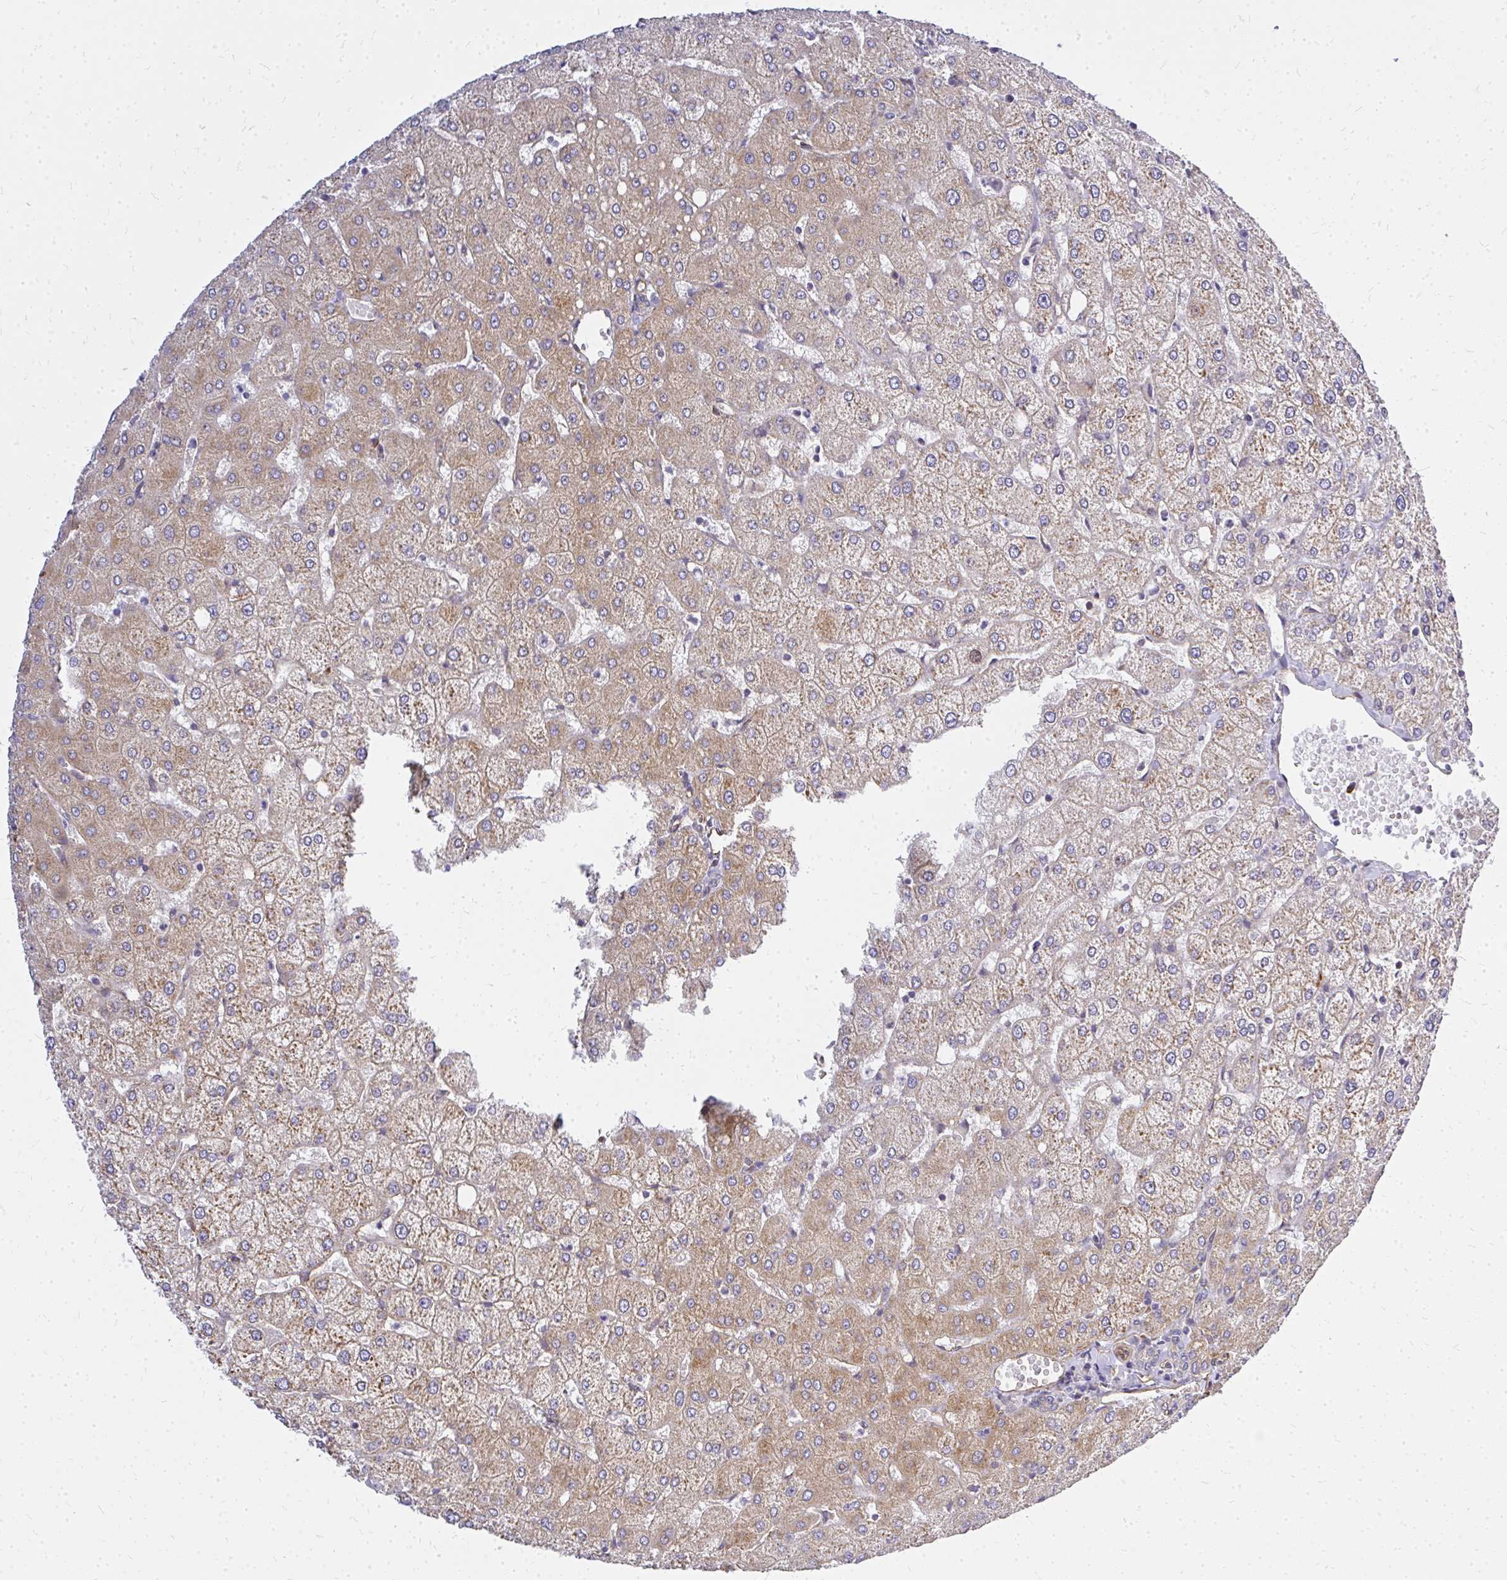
{"staining": {"intensity": "negative", "quantity": "none", "location": "none"}, "tissue": "liver", "cell_type": "Cholangiocytes", "image_type": "normal", "snomed": [{"axis": "morphology", "description": "Normal tissue, NOS"}, {"axis": "topography", "description": "Liver"}], "caption": "Cholangiocytes show no significant staining in benign liver.", "gene": "ENSG00000258472", "patient": {"sex": "female", "age": 54}}